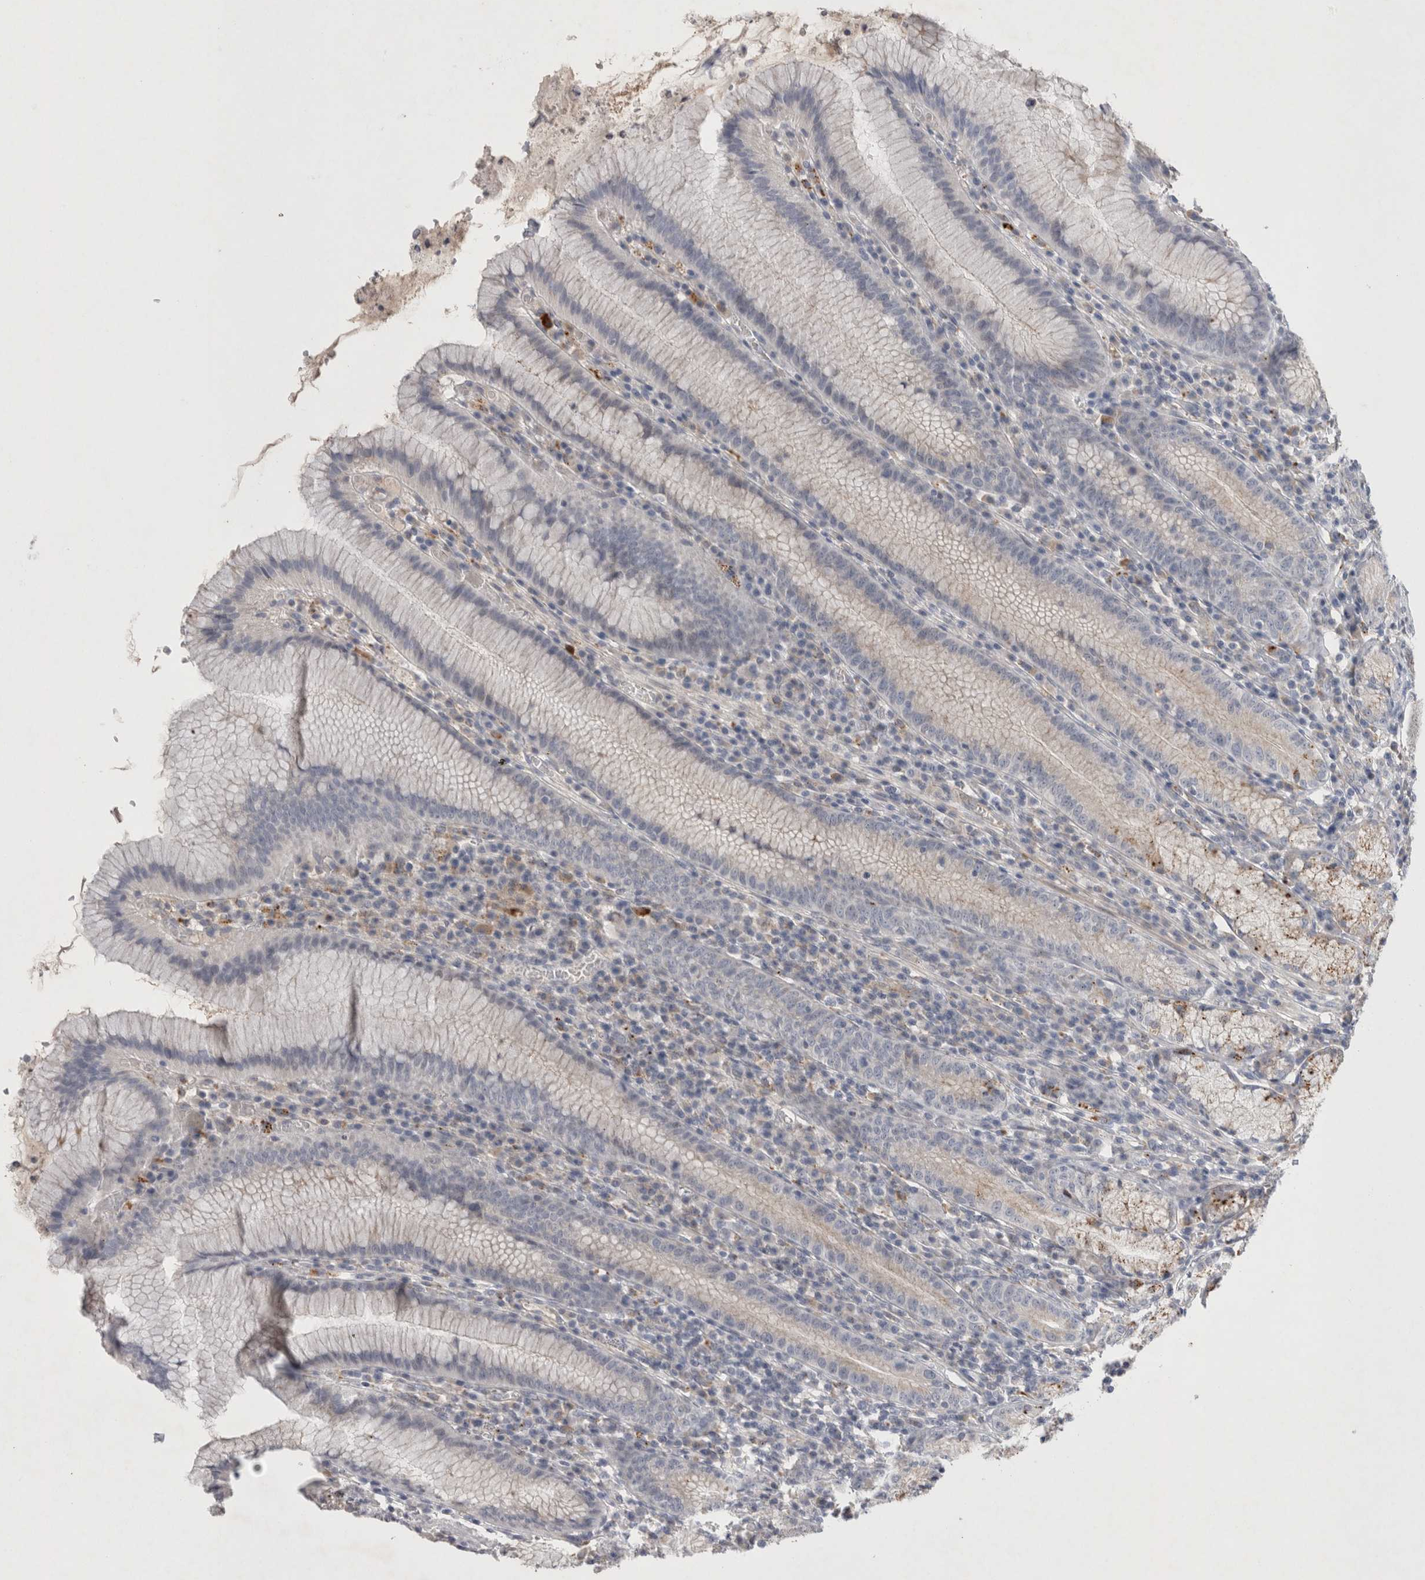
{"staining": {"intensity": "negative", "quantity": "none", "location": "none"}, "tissue": "stomach", "cell_type": "Glandular cells", "image_type": "normal", "snomed": [{"axis": "morphology", "description": "Normal tissue, NOS"}, {"axis": "topography", "description": "Stomach"}], "caption": "A high-resolution micrograph shows IHC staining of unremarkable stomach, which reveals no significant positivity in glandular cells.", "gene": "GAA", "patient": {"sex": "male", "age": 55}}